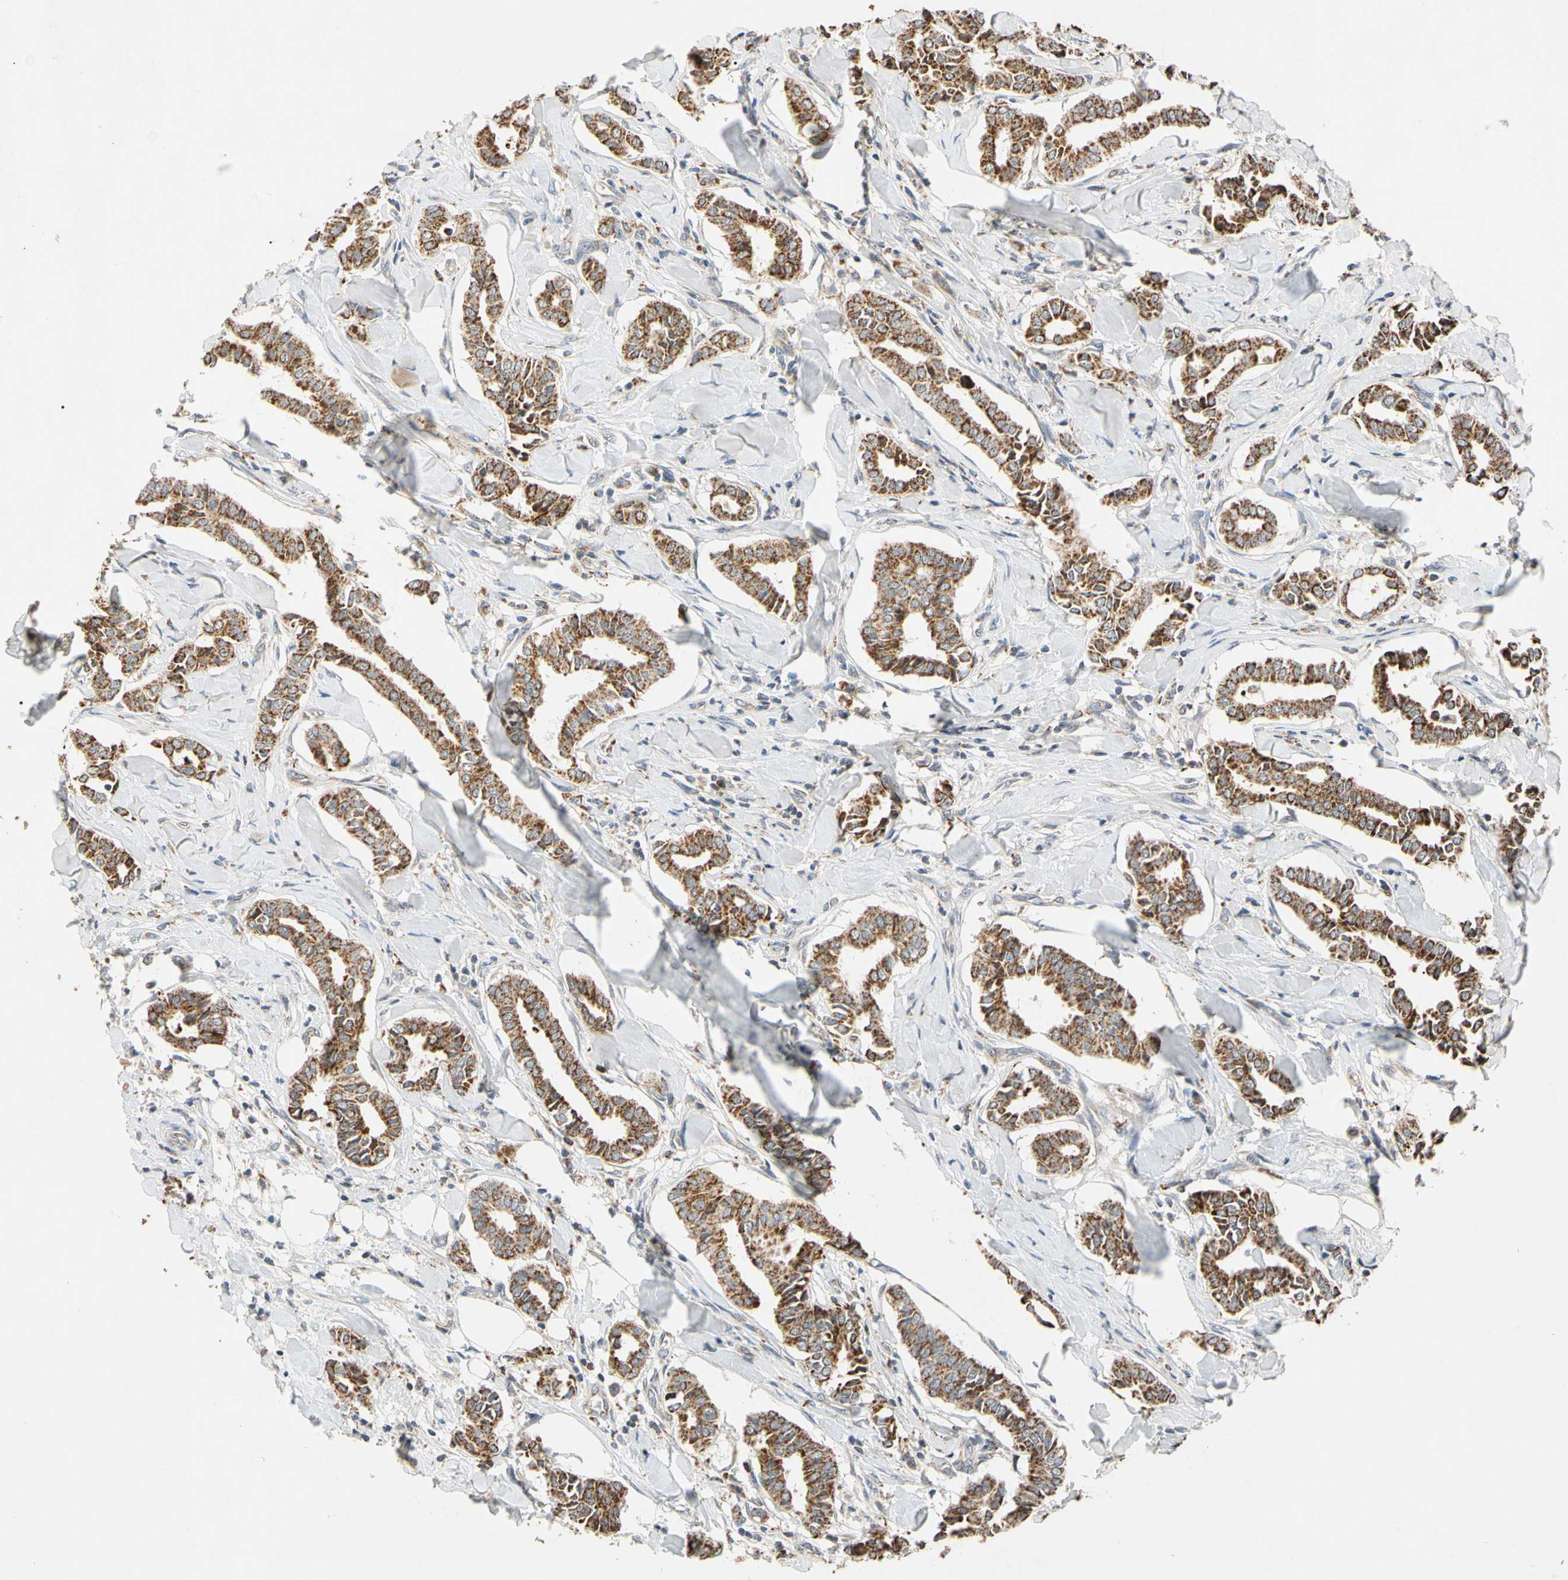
{"staining": {"intensity": "strong", "quantity": ">75%", "location": "cytoplasmic/membranous"}, "tissue": "head and neck cancer", "cell_type": "Tumor cells", "image_type": "cancer", "snomed": [{"axis": "morphology", "description": "Adenocarcinoma, NOS"}, {"axis": "topography", "description": "Salivary gland"}, {"axis": "topography", "description": "Head-Neck"}], "caption": "Brown immunohistochemical staining in head and neck adenocarcinoma shows strong cytoplasmic/membranous expression in approximately >75% of tumor cells. The protein is shown in brown color, while the nuclei are stained blue.", "gene": "GPD2", "patient": {"sex": "female", "age": 59}}